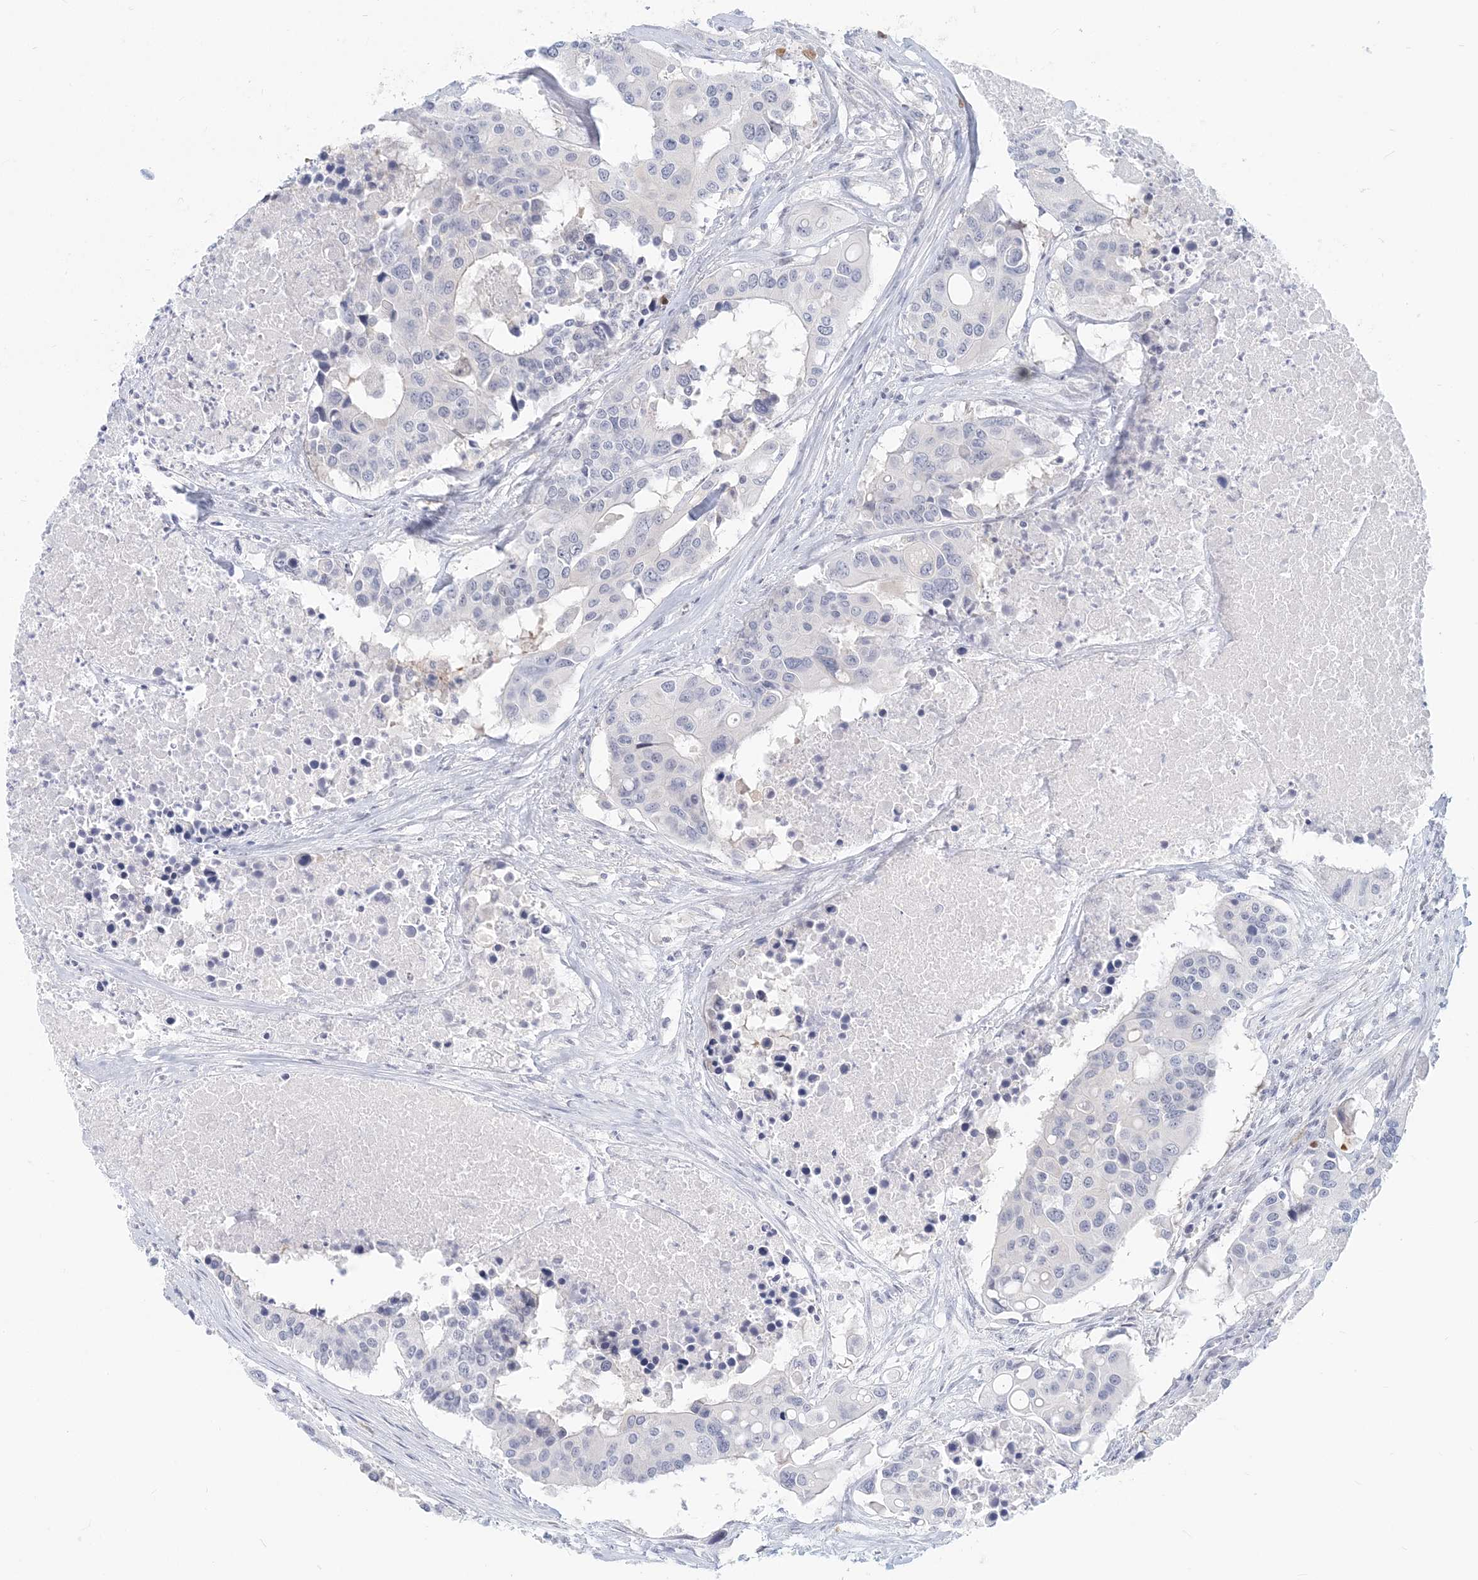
{"staining": {"intensity": "negative", "quantity": "none", "location": "none"}, "tissue": "colorectal cancer", "cell_type": "Tumor cells", "image_type": "cancer", "snomed": [{"axis": "morphology", "description": "Adenocarcinoma, NOS"}, {"axis": "topography", "description": "Colon"}], "caption": "The micrograph shows no staining of tumor cells in colorectal cancer (adenocarcinoma). (DAB immunohistochemistry (IHC) with hematoxylin counter stain).", "gene": "GMPPA", "patient": {"sex": "male", "age": 77}}